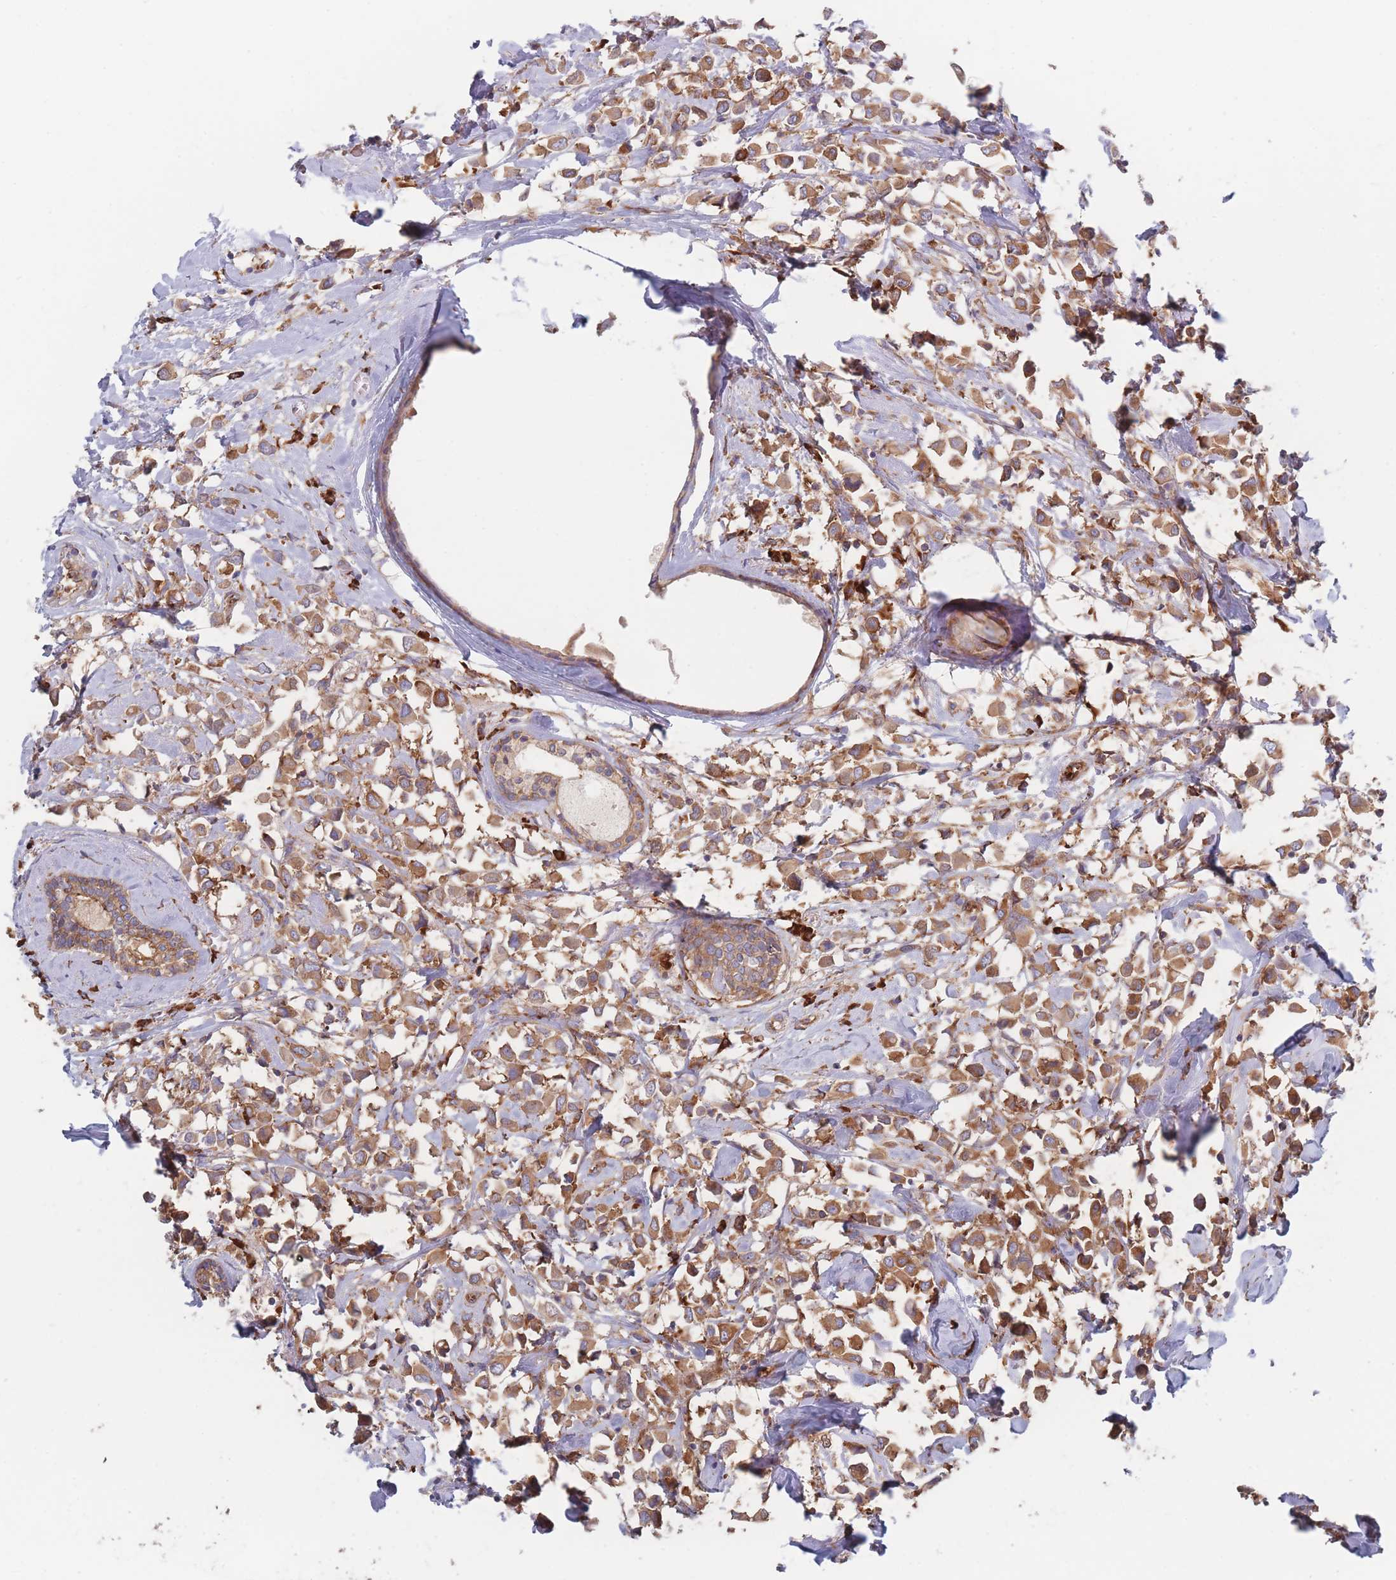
{"staining": {"intensity": "moderate", "quantity": ">75%", "location": "cytoplasmic/membranous"}, "tissue": "breast cancer", "cell_type": "Tumor cells", "image_type": "cancer", "snomed": [{"axis": "morphology", "description": "Duct carcinoma"}, {"axis": "topography", "description": "Breast"}], "caption": "Protein analysis of breast cancer tissue displays moderate cytoplasmic/membranous staining in about >75% of tumor cells.", "gene": "EEF1B2", "patient": {"sex": "female", "age": 61}}